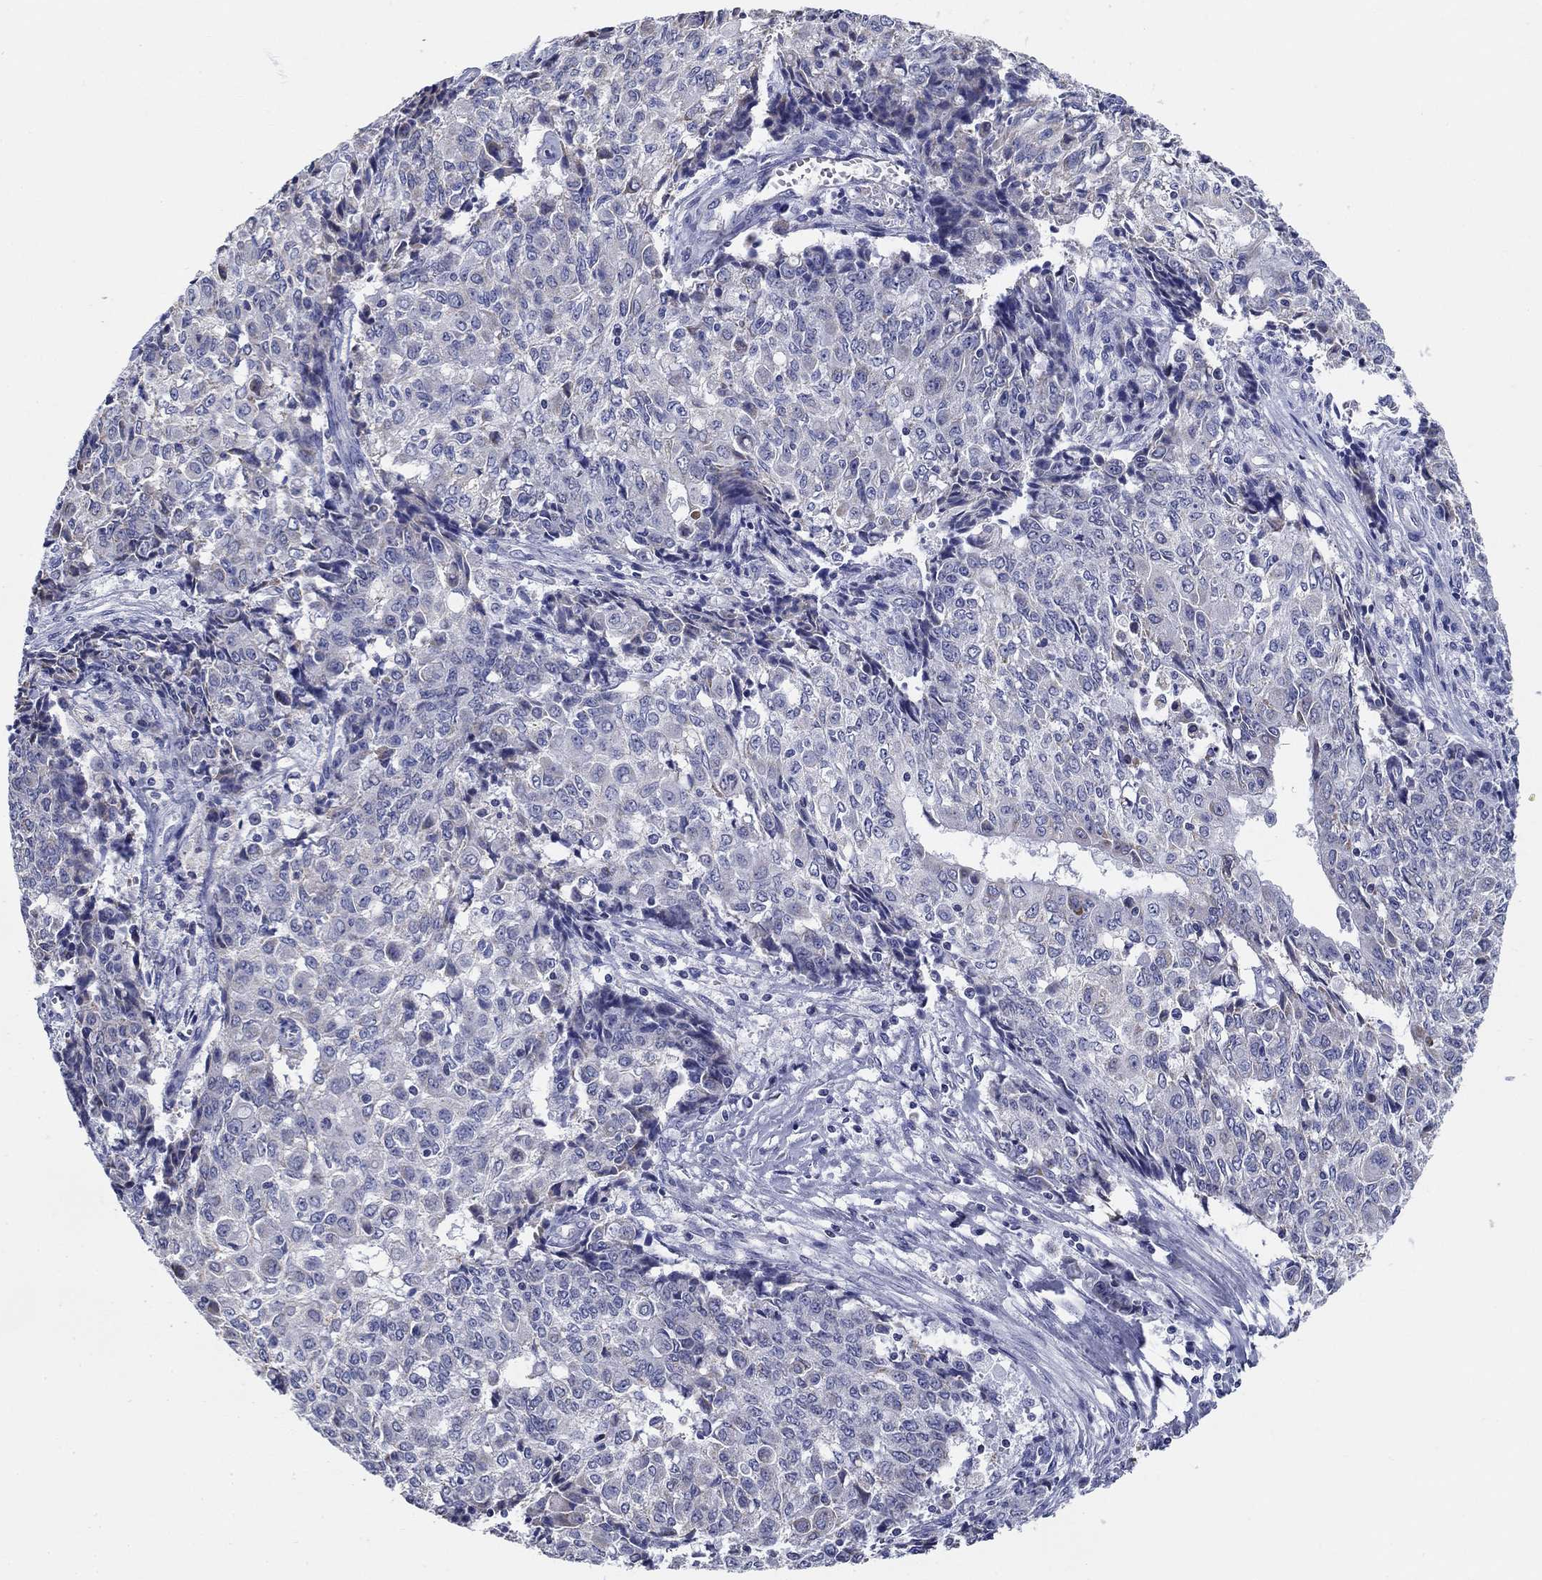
{"staining": {"intensity": "negative", "quantity": "none", "location": "none"}, "tissue": "ovarian cancer", "cell_type": "Tumor cells", "image_type": "cancer", "snomed": [{"axis": "morphology", "description": "Carcinoma, endometroid"}, {"axis": "topography", "description": "Ovary"}], "caption": "IHC image of ovarian cancer stained for a protein (brown), which demonstrates no expression in tumor cells. Brightfield microscopy of IHC stained with DAB (3,3'-diaminobenzidine) (brown) and hematoxylin (blue), captured at high magnification.", "gene": "UPB1", "patient": {"sex": "female", "age": 42}}